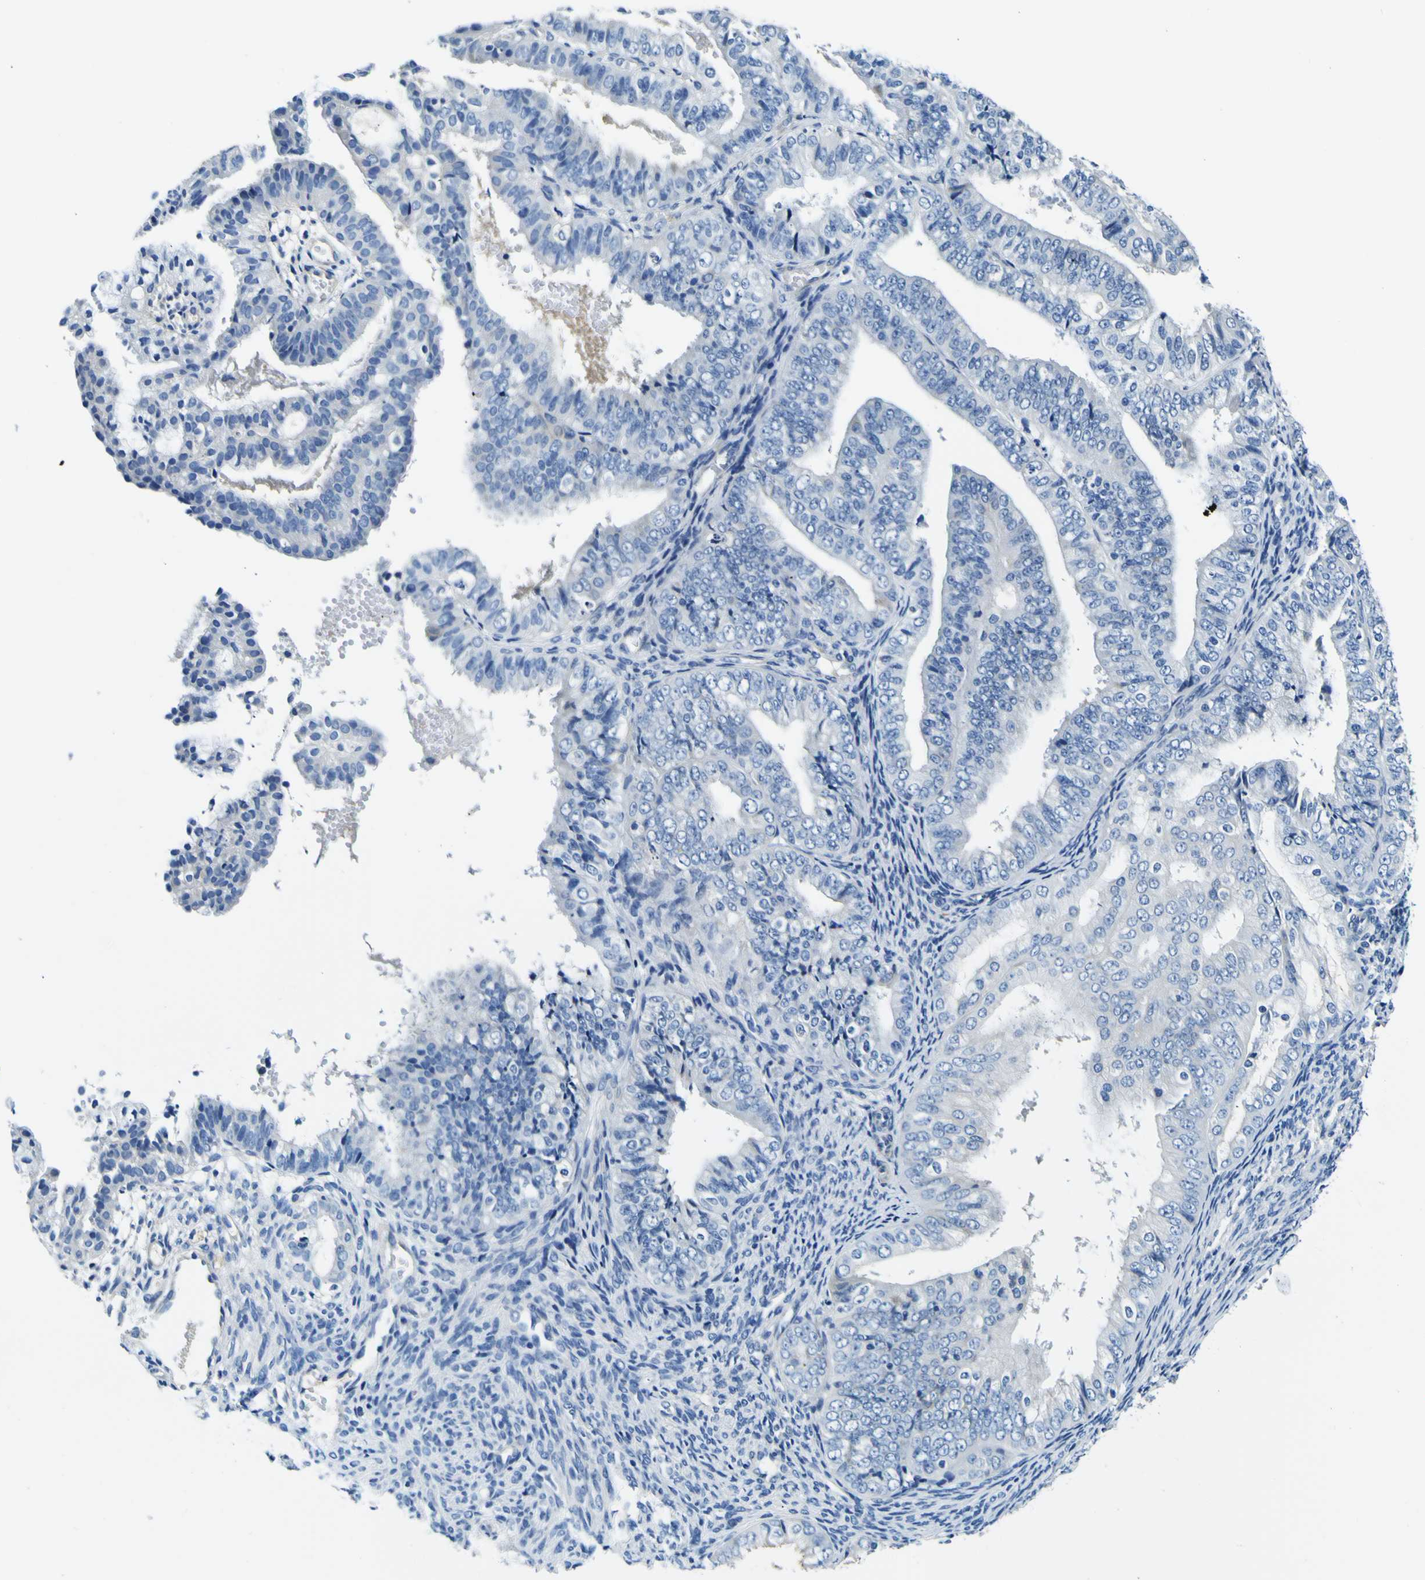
{"staining": {"intensity": "negative", "quantity": "none", "location": "none"}, "tissue": "endometrial cancer", "cell_type": "Tumor cells", "image_type": "cancer", "snomed": [{"axis": "morphology", "description": "Adenocarcinoma, NOS"}, {"axis": "topography", "description": "Endometrium"}], "caption": "Immunohistochemistry (IHC) micrograph of human adenocarcinoma (endometrial) stained for a protein (brown), which reveals no positivity in tumor cells.", "gene": "ADGRA2", "patient": {"sex": "female", "age": 63}}